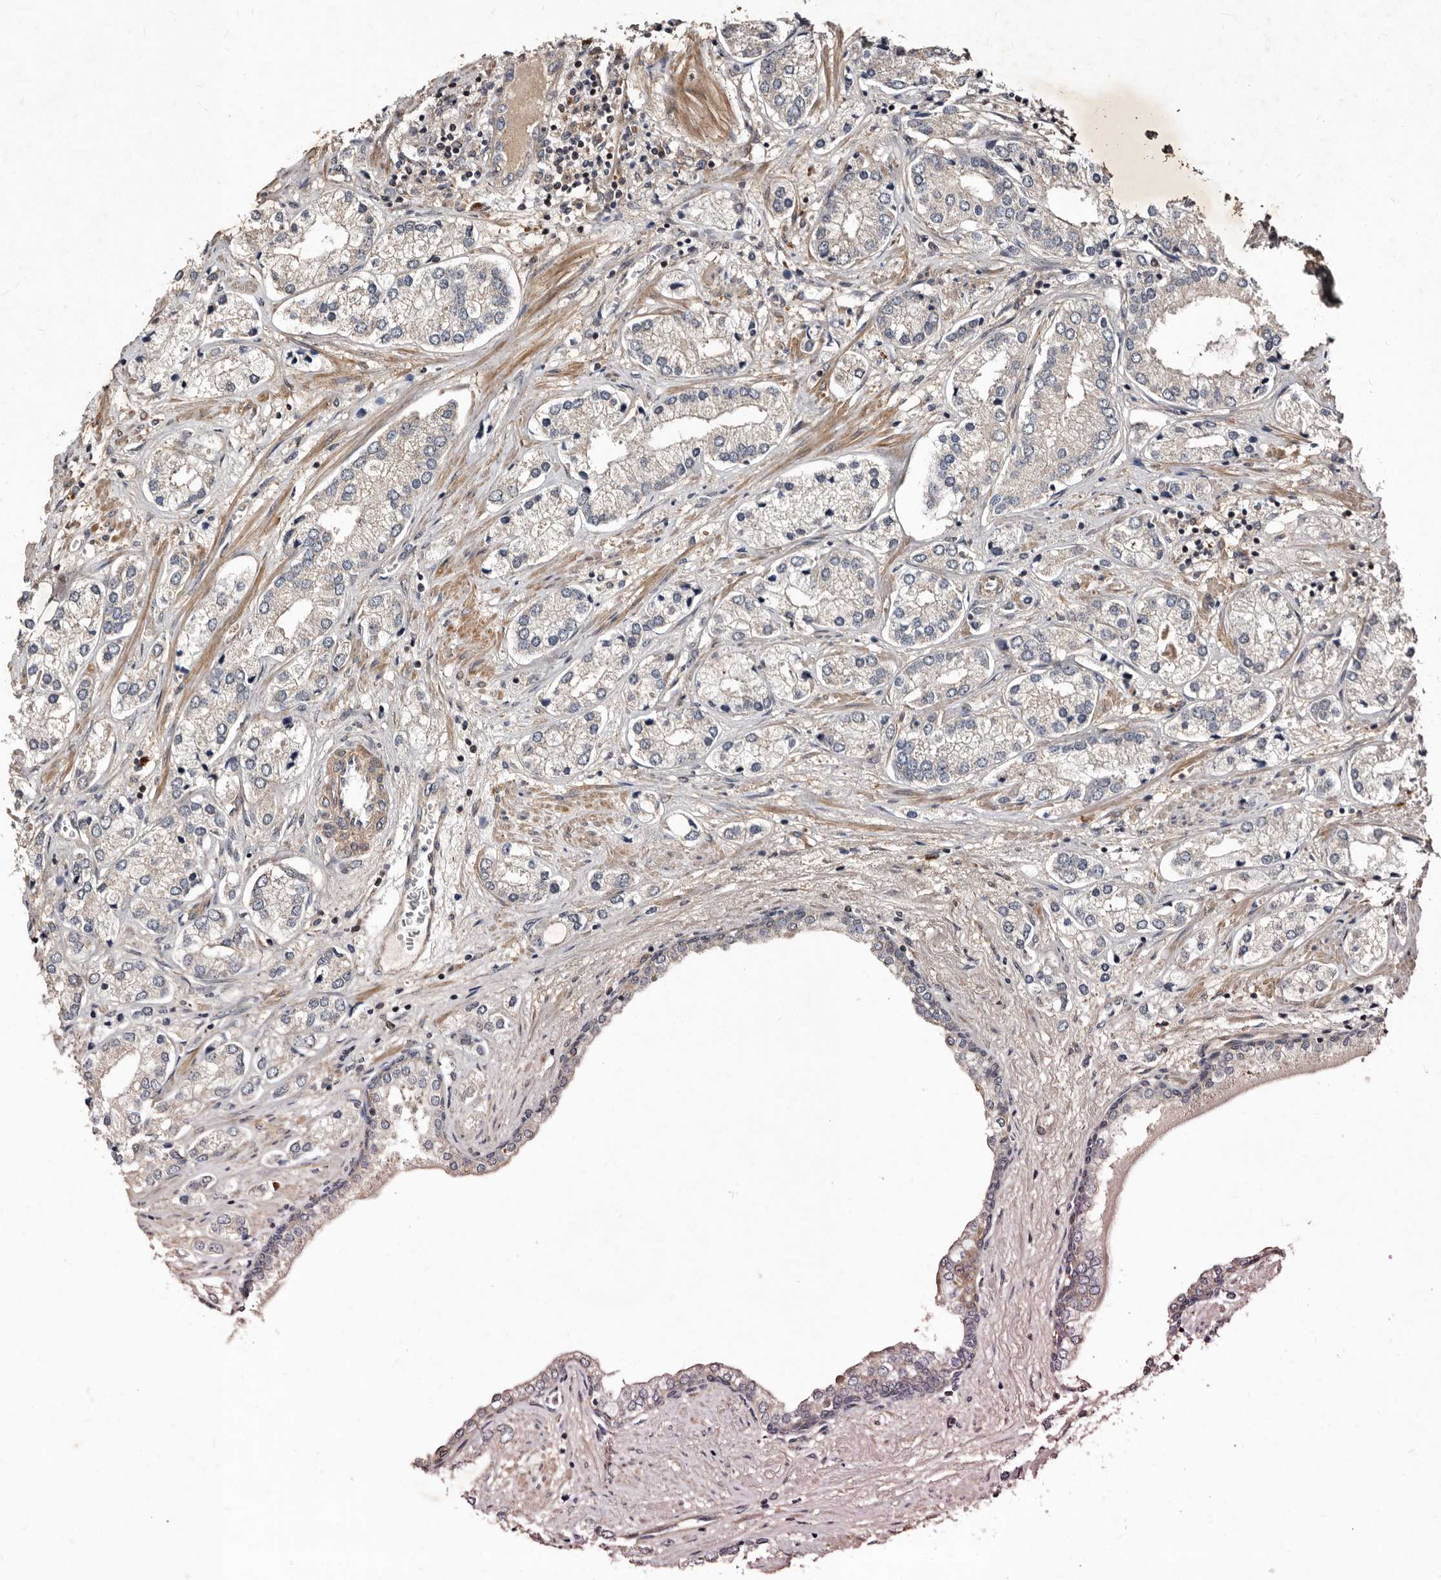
{"staining": {"intensity": "negative", "quantity": "none", "location": "none"}, "tissue": "prostate cancer", "cell_type": "Tumor cells", "image_type": "cancer", "snomed": [{"axis": "morphology", "description": "Adenocarcinoma, High grade"}, {"axis": "topography", "description": "Prostate"}], "caption": "DAB (3,3'-diaminobenzidine) immunohistochemical staining of high-grade adenocarcinoma (prostate) displays no significant expression in tumor cells. (Immunohistochemistry (ihc), brightfield microscopy, high magnification).", "gene": "MKRN3", "patient": {"sex": "male", "age": 66}}